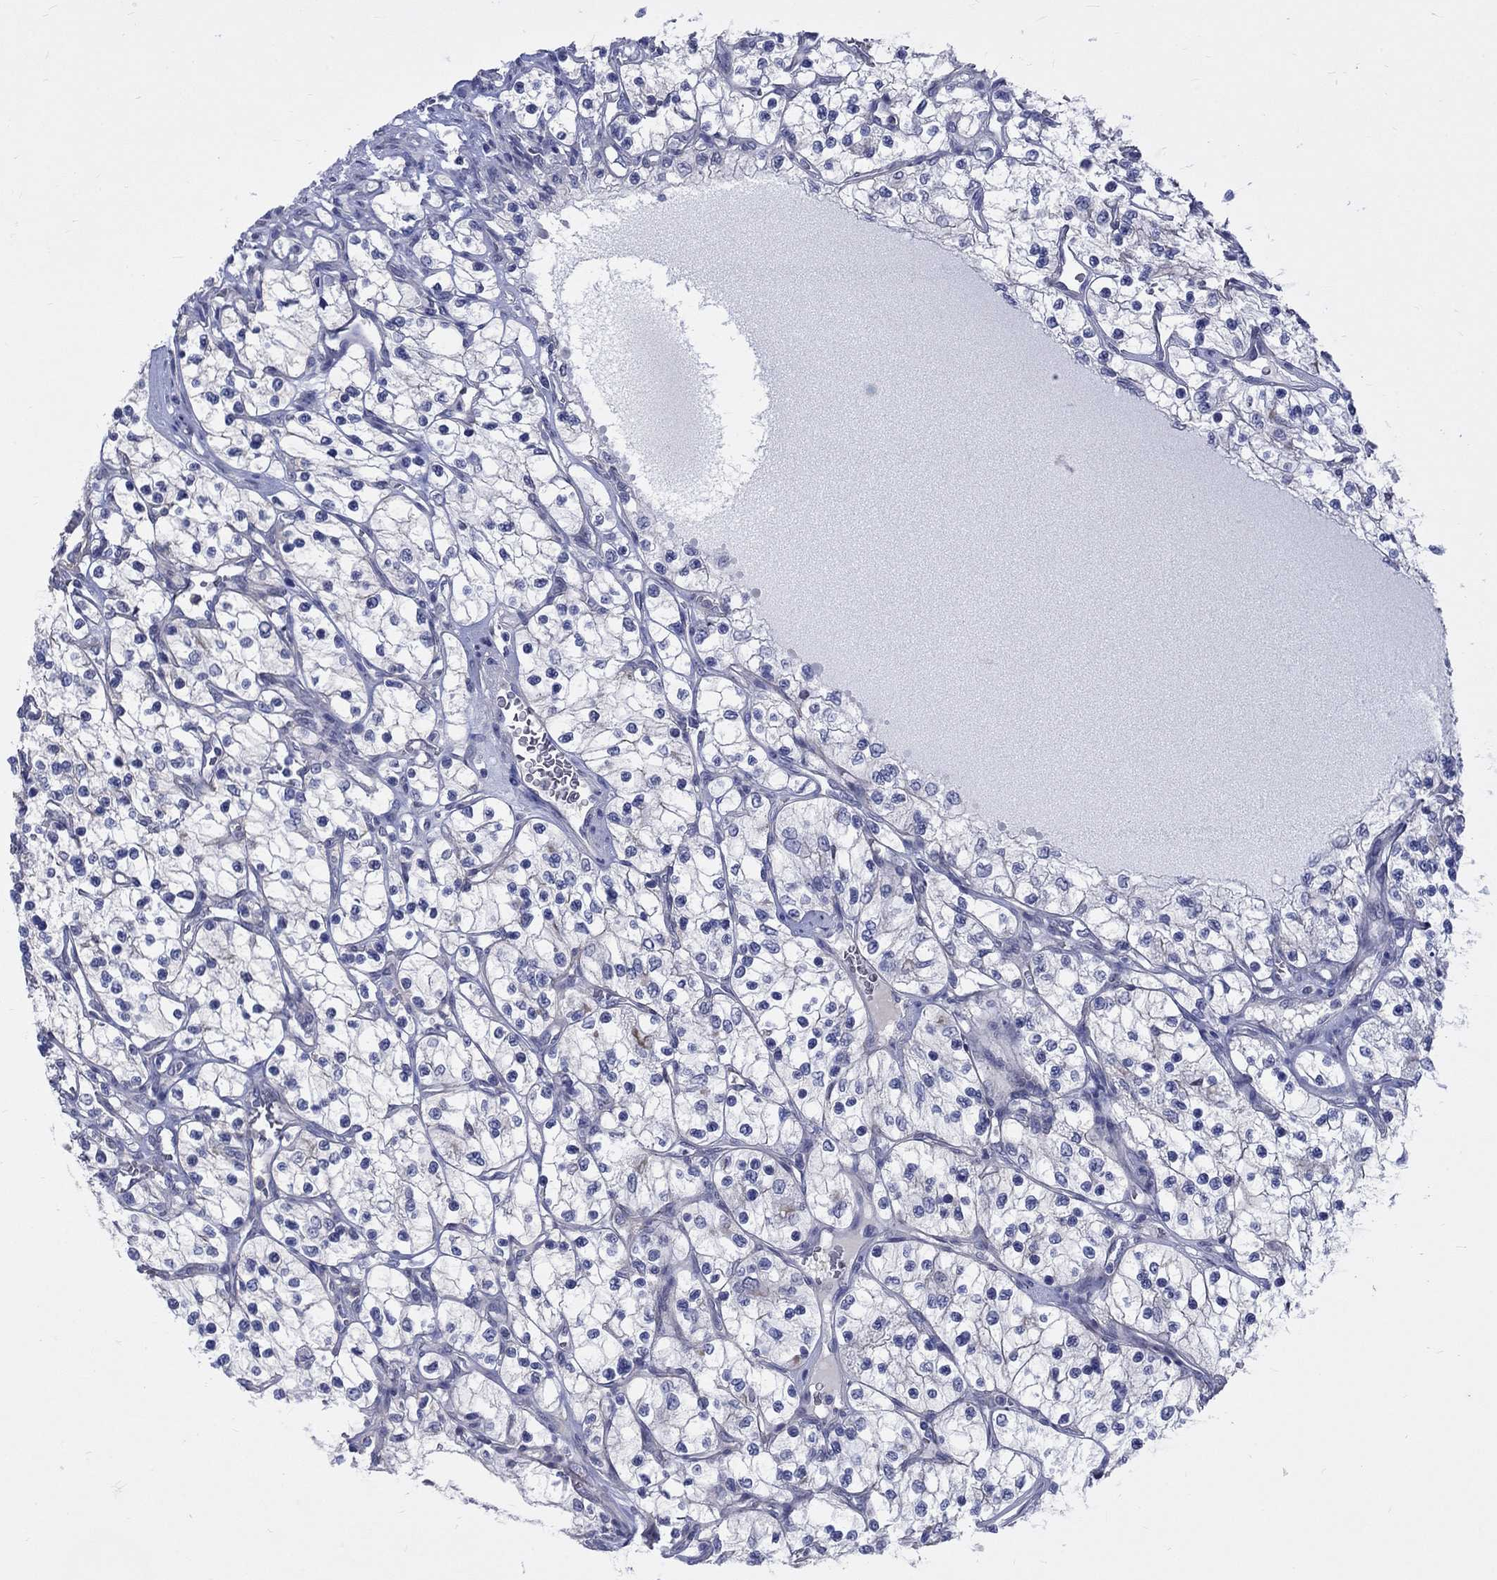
{"staining": {"intensity": "negative", "quantity": "none", "location": "none"}, "tissue": "renal cancer", "cell_type": "Tumor cells", "image_type": "cancer", "snomed": [{"axis": "morphology", "description": "Adenocarcinoma, NOS"}, {"axis": "topography", "description": "Kidney"}], "caption": "IHC of renal cancer reveals no expression in tumor cells.", "gene": "EGFLAM", "patient": {"sex": "female", "age": 69}}